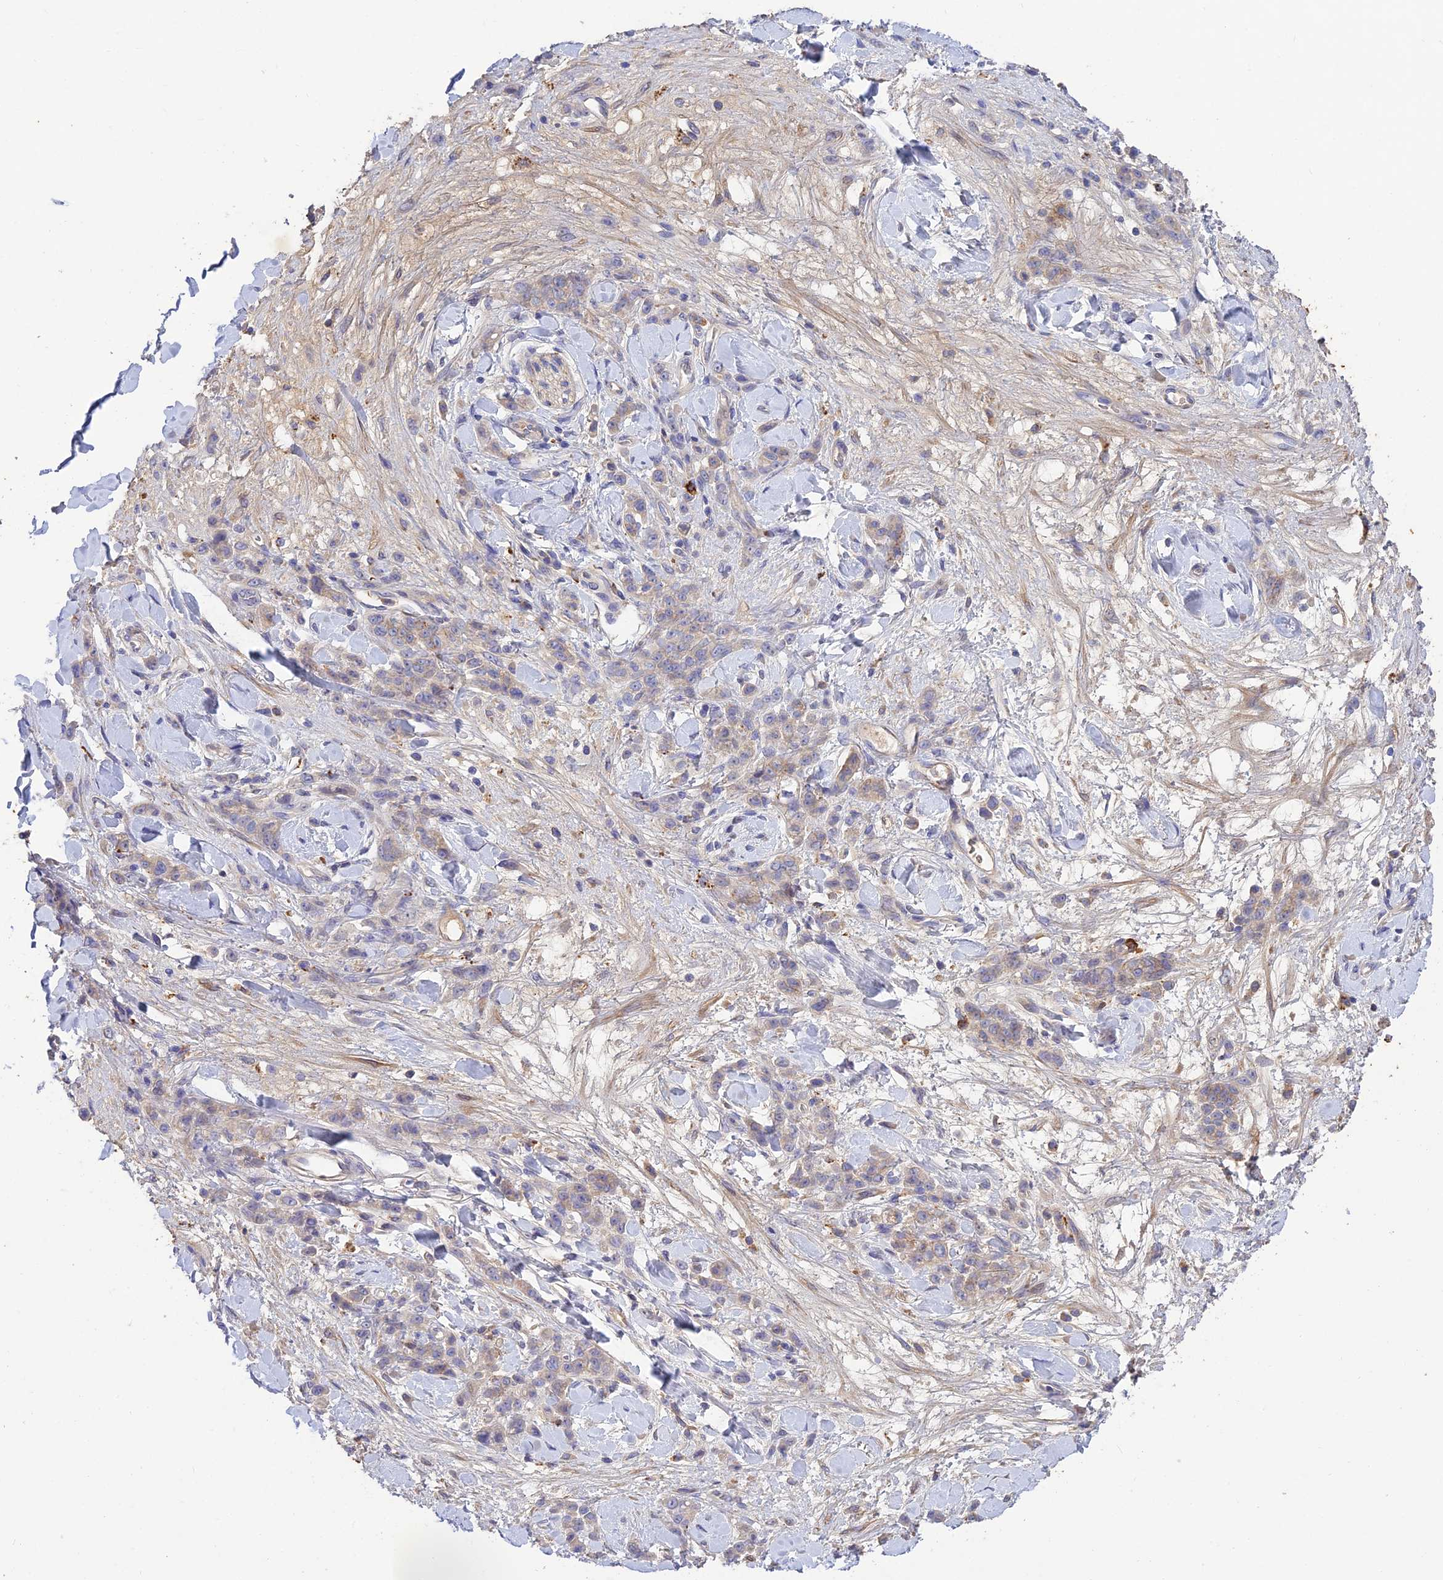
{"staining": {"intensity": "weak", "quantity": "<25%", "location": "cytoplasmic/membranous"}, "tissue": "stomach cancer", "cell_type": "Tumor cells", "image_type": "cancer", "snomed": [{"axis": "morphology", "description": "Normal tissue, NOS"}, {"axis": "morphology", "description": "Adenocarcinoma, NOS"}, {"axis": "topography", "description": "Stomach"}], "caption": "Stomach cancer (adenocarcinoma) was stained to show a protein in brown. There is no significant staining in tumor cells.", "gene": "ACSM5", "patient": {"sex": "male", "age": 82}}